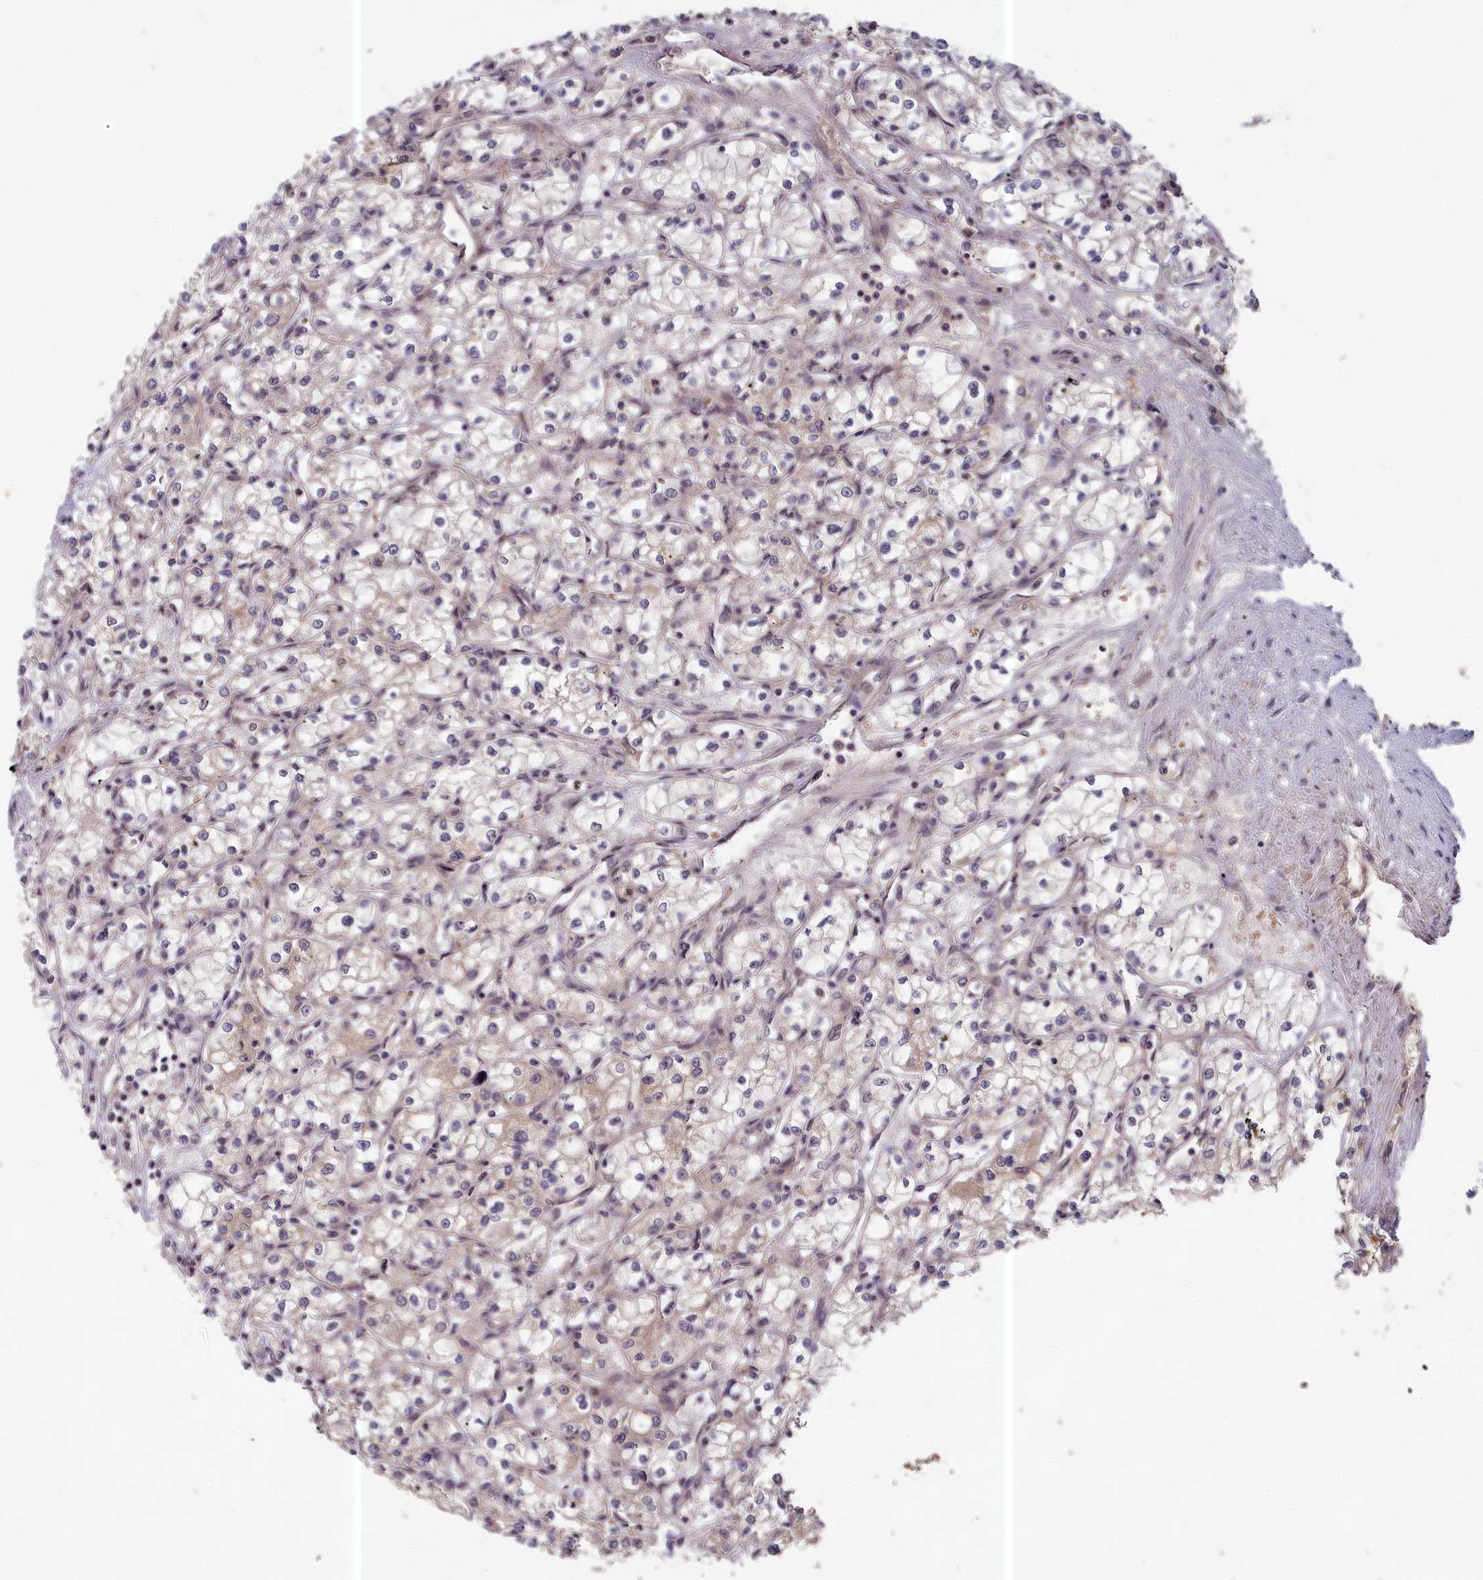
{"staining": {"intensity": "negative", "quantity": "none", "location": "none"}, "tissue": "renal cancer", "cell_type": "Tumor cells", "image_type": "cancer", "snomed": [{"axis": "morphology", "description": "Adenocarcinoma, NOS"}, {"axis": "topography", "description": "Kidney"}], "caption": "Protein analysis of renal cancer demonstrates no significant expression in tumor cells. (Stains: DAB (3,3'-diaminobenzidine) IHC with hematoxylin counter stain, Microscopy: brightfield microscopy at high magnification).", "gene": "EARS2", "patient": {"sex": "male", "age": 59}}